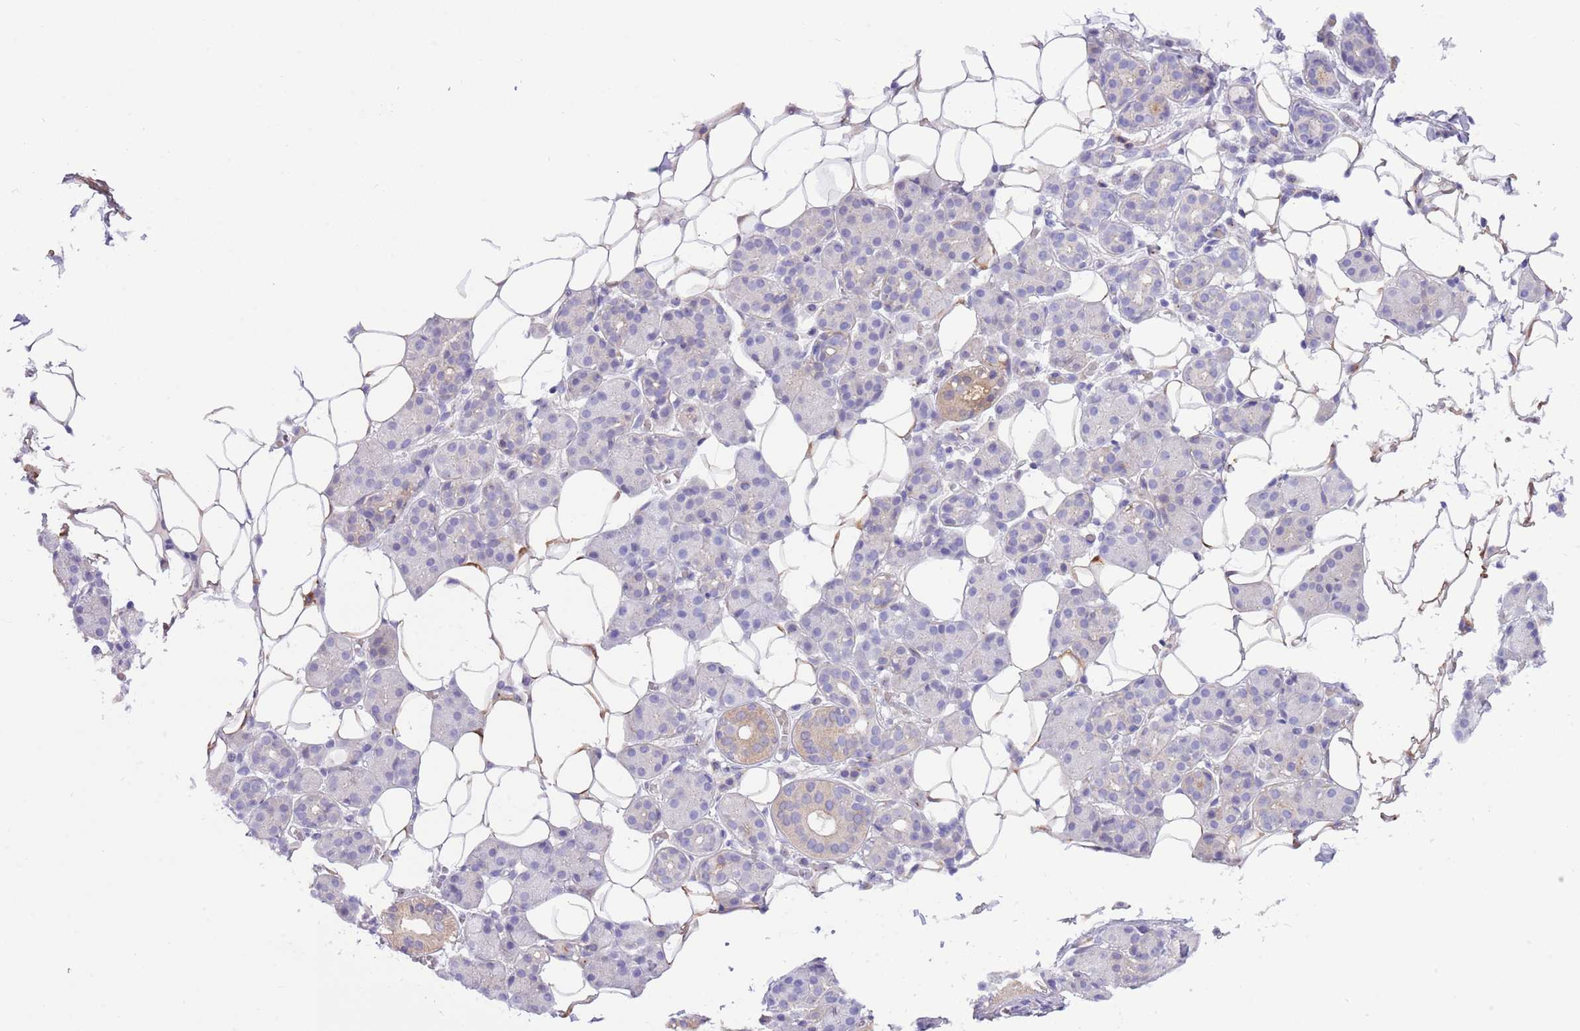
{"staining": {"intensity": "moderate", "quantity": "<25%", "location": "cytoplasmic/membranous"}, "tissue": "salivary gland", "cell_type": "Glandular cells", "image_type": "normal", "snomed": [{"axis": "morphology", "description": "Normal tissue, NOS"}, {"axis": "topography", "description": "Salivary gland"}], "caption": "Human salivary gland stained for a protein (brown) reveals moderate cytoplasmic/membranous positive positivity in approximately <25% of glandular cells.", "gene": "PRR32", "patient": {"sex": "female", "age": 33}}